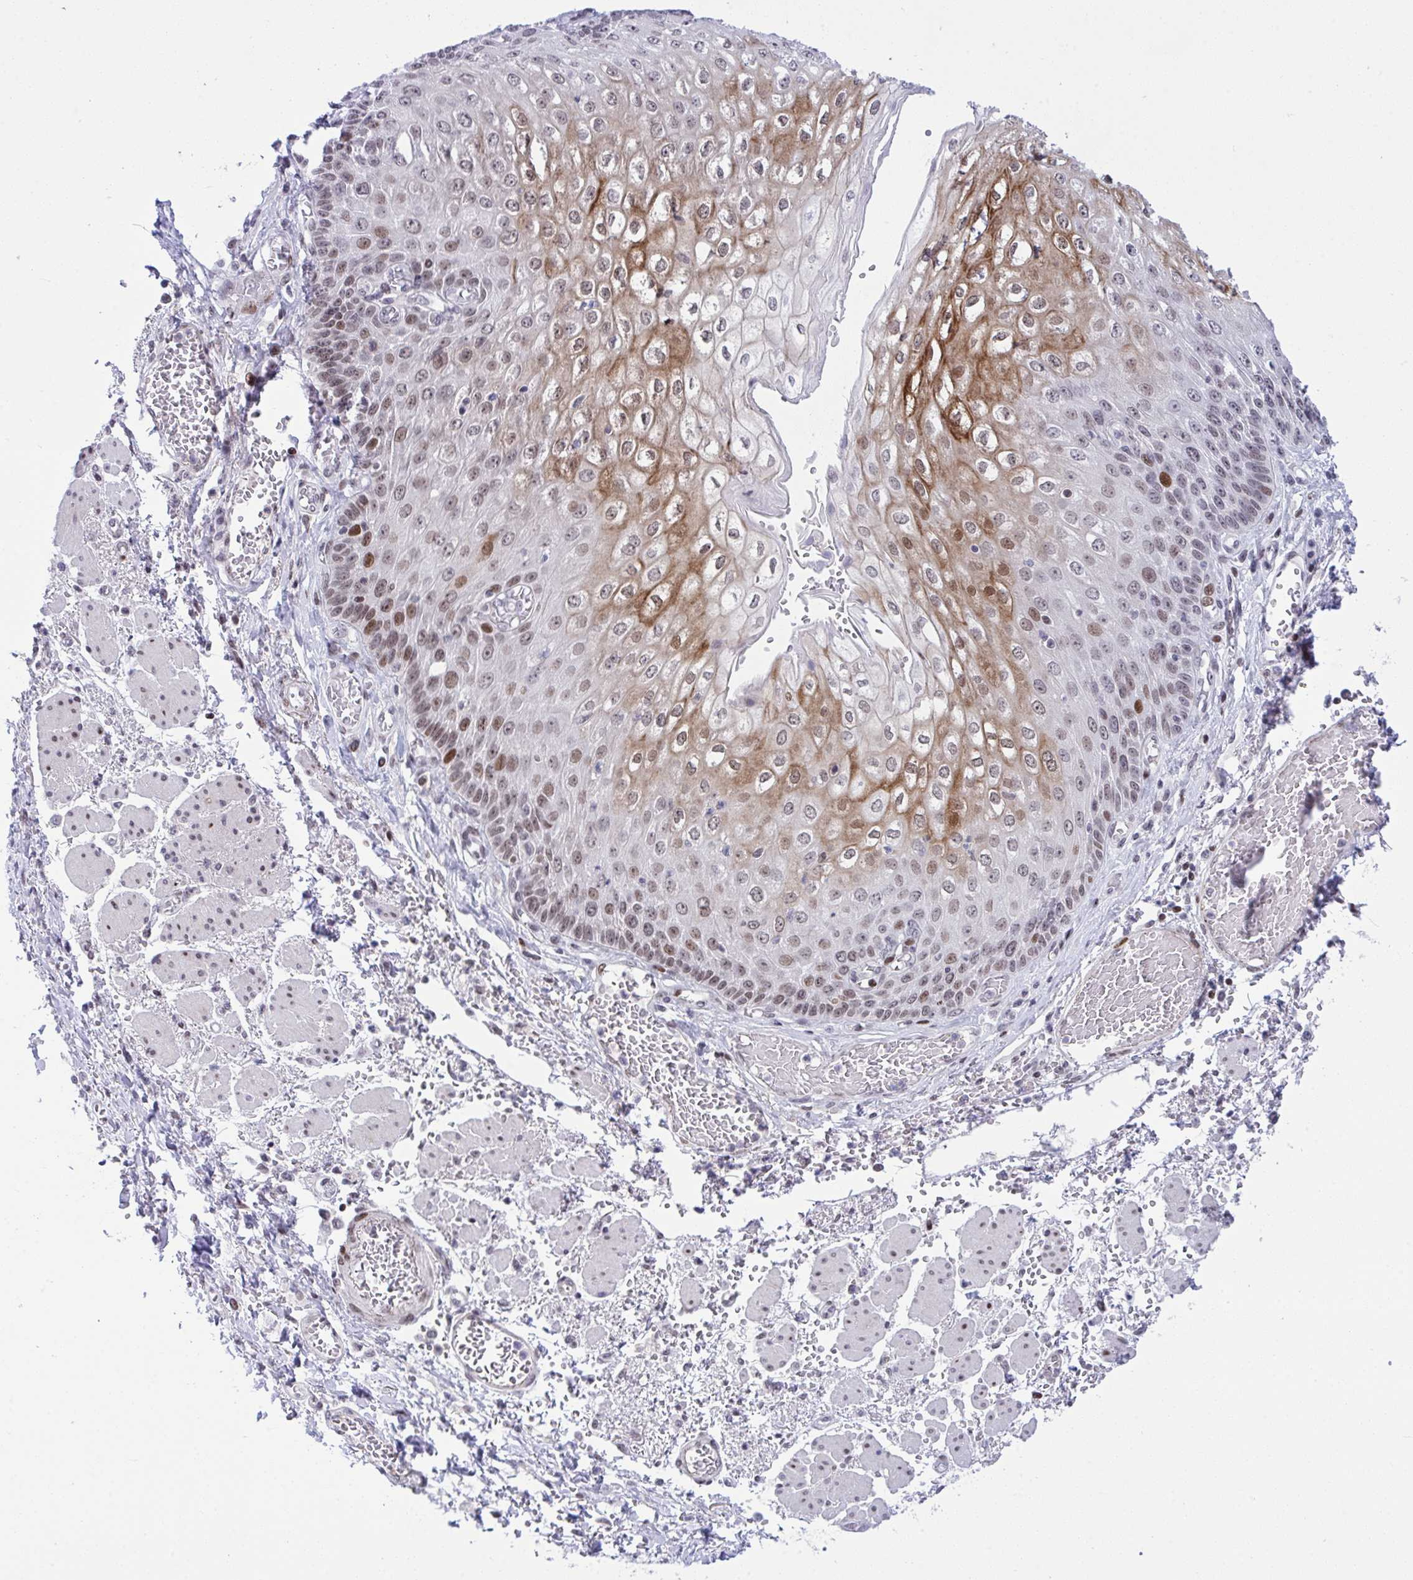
{"staining": {"intensity": "strong", "quantity": "25%-75%", "location": "cytoplasmic/membranous,nuclear"}, "tissue": "esophagus", "cell_type": "Squamous epithelial cells", "image_type": "normal", "snomed": [{"axis": "morphology", "description": "Normal tissue, NOS"}, {"axis": "morphology", "description": "Adenocarcinoma, NOS"}, {"axis": "topography", "description": "Esophagus"}], "caption": "An immunohistochemistry micrograph of normal tissue is shown. Protein staining in brown shows strong cytoplasmic/membranous,nuclear positivity in esophagus within squamous epithelial cells.", "gene": "ZFHX3", "patient": {"sex": "male", "age": 81}}